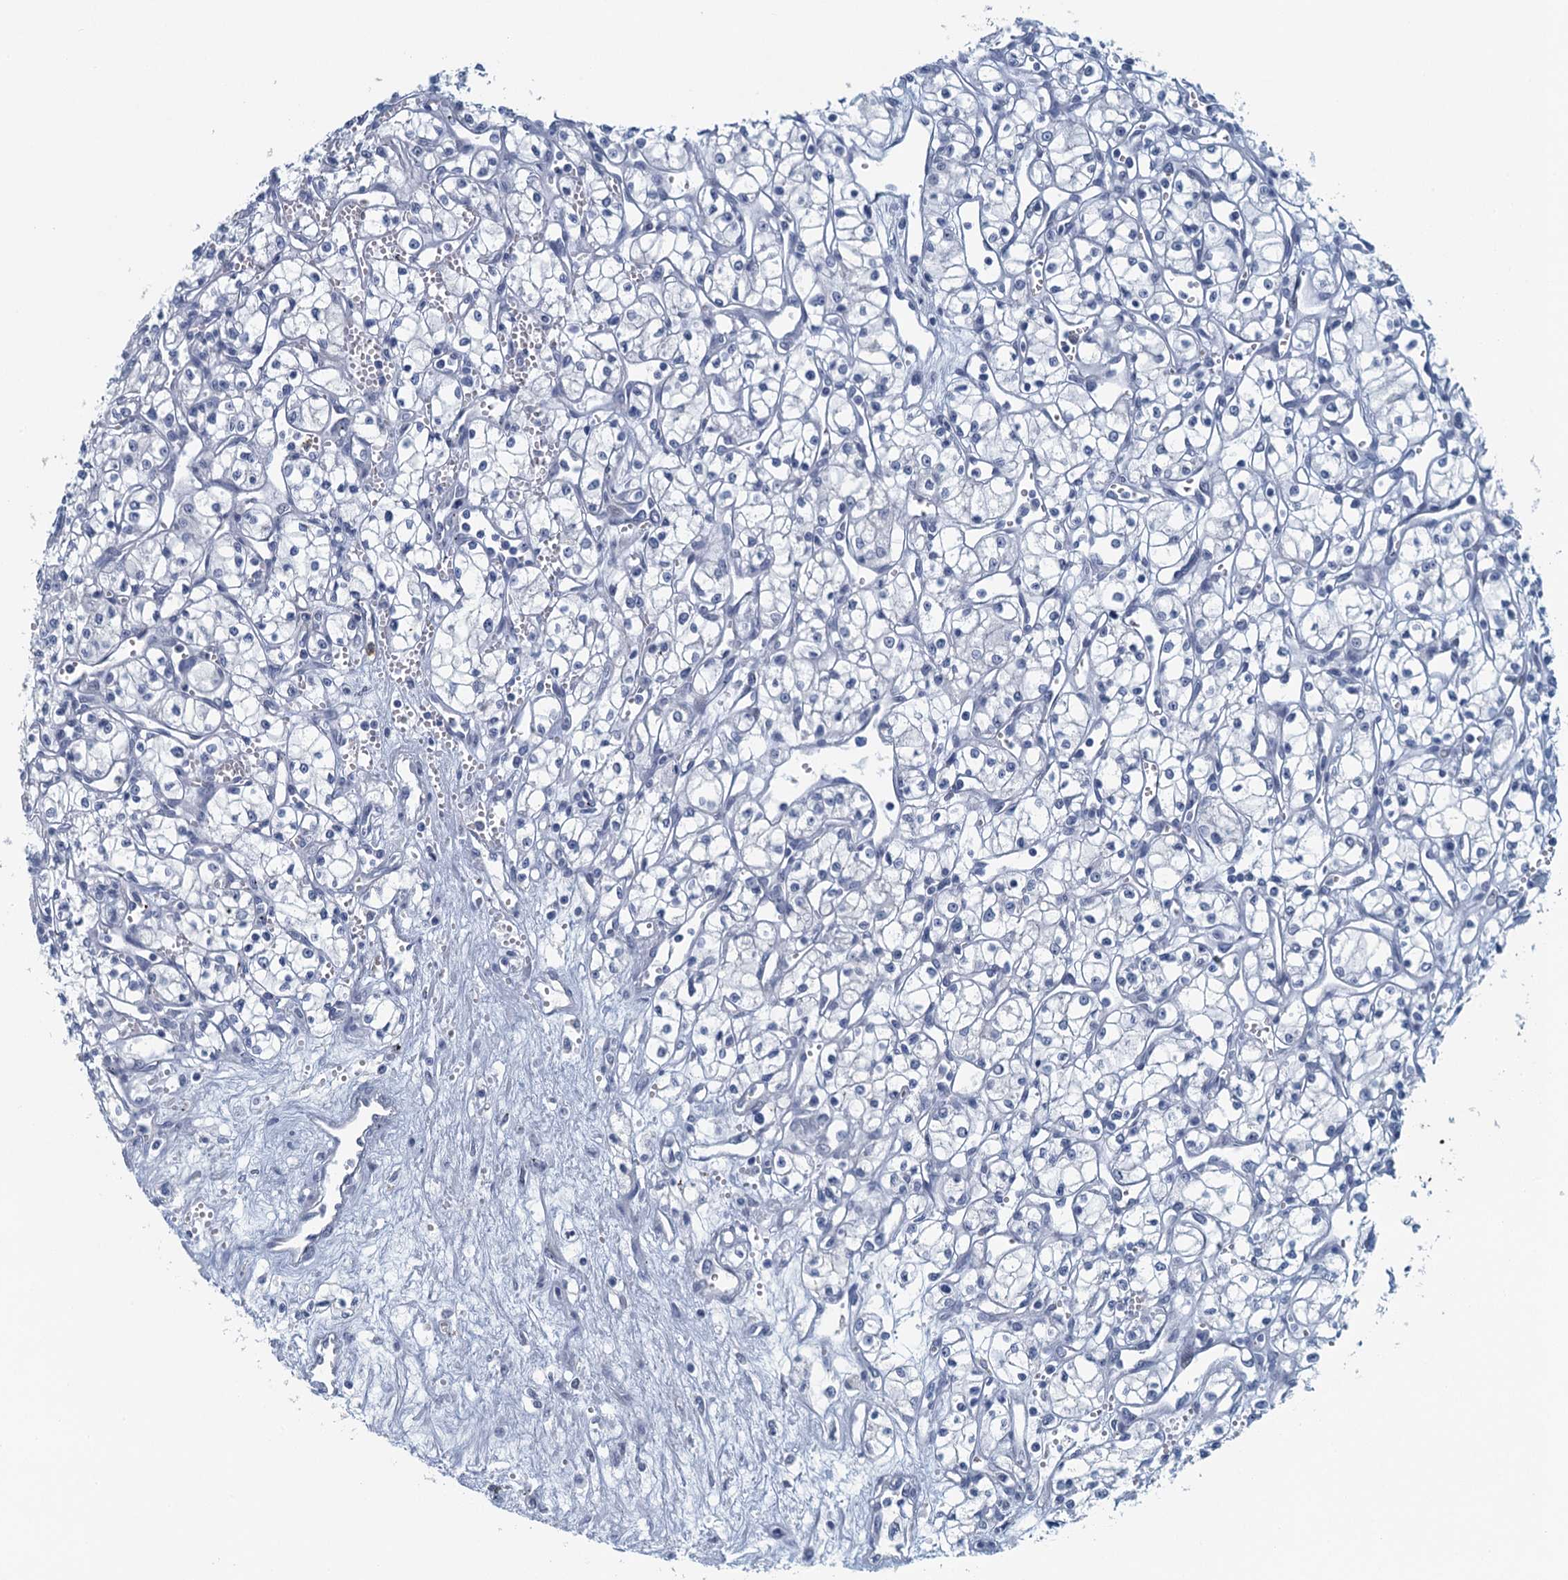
{"staining": {"intensity": "negative", "quantity": "none", "location": "none"}, "tissue": "renal cancer", "cell_type": "Tumor cells", "image_type": "cancer", "snomed": [{"axis": "morphology", "description": "Adenocarcinoma, NOS"}, {"axis": "topography", "description": "Kidney"}], "caption": "DAB (3,3'-diaminobenzidine) immunohistochemical staining of human renal adenocarcinoma displays no significant staining in tumor cells. (Brightfield microscopy of DAB IHC at high magnification).", "gene": "TTLL9", "patient": {"sex": "male", "age": 59}}